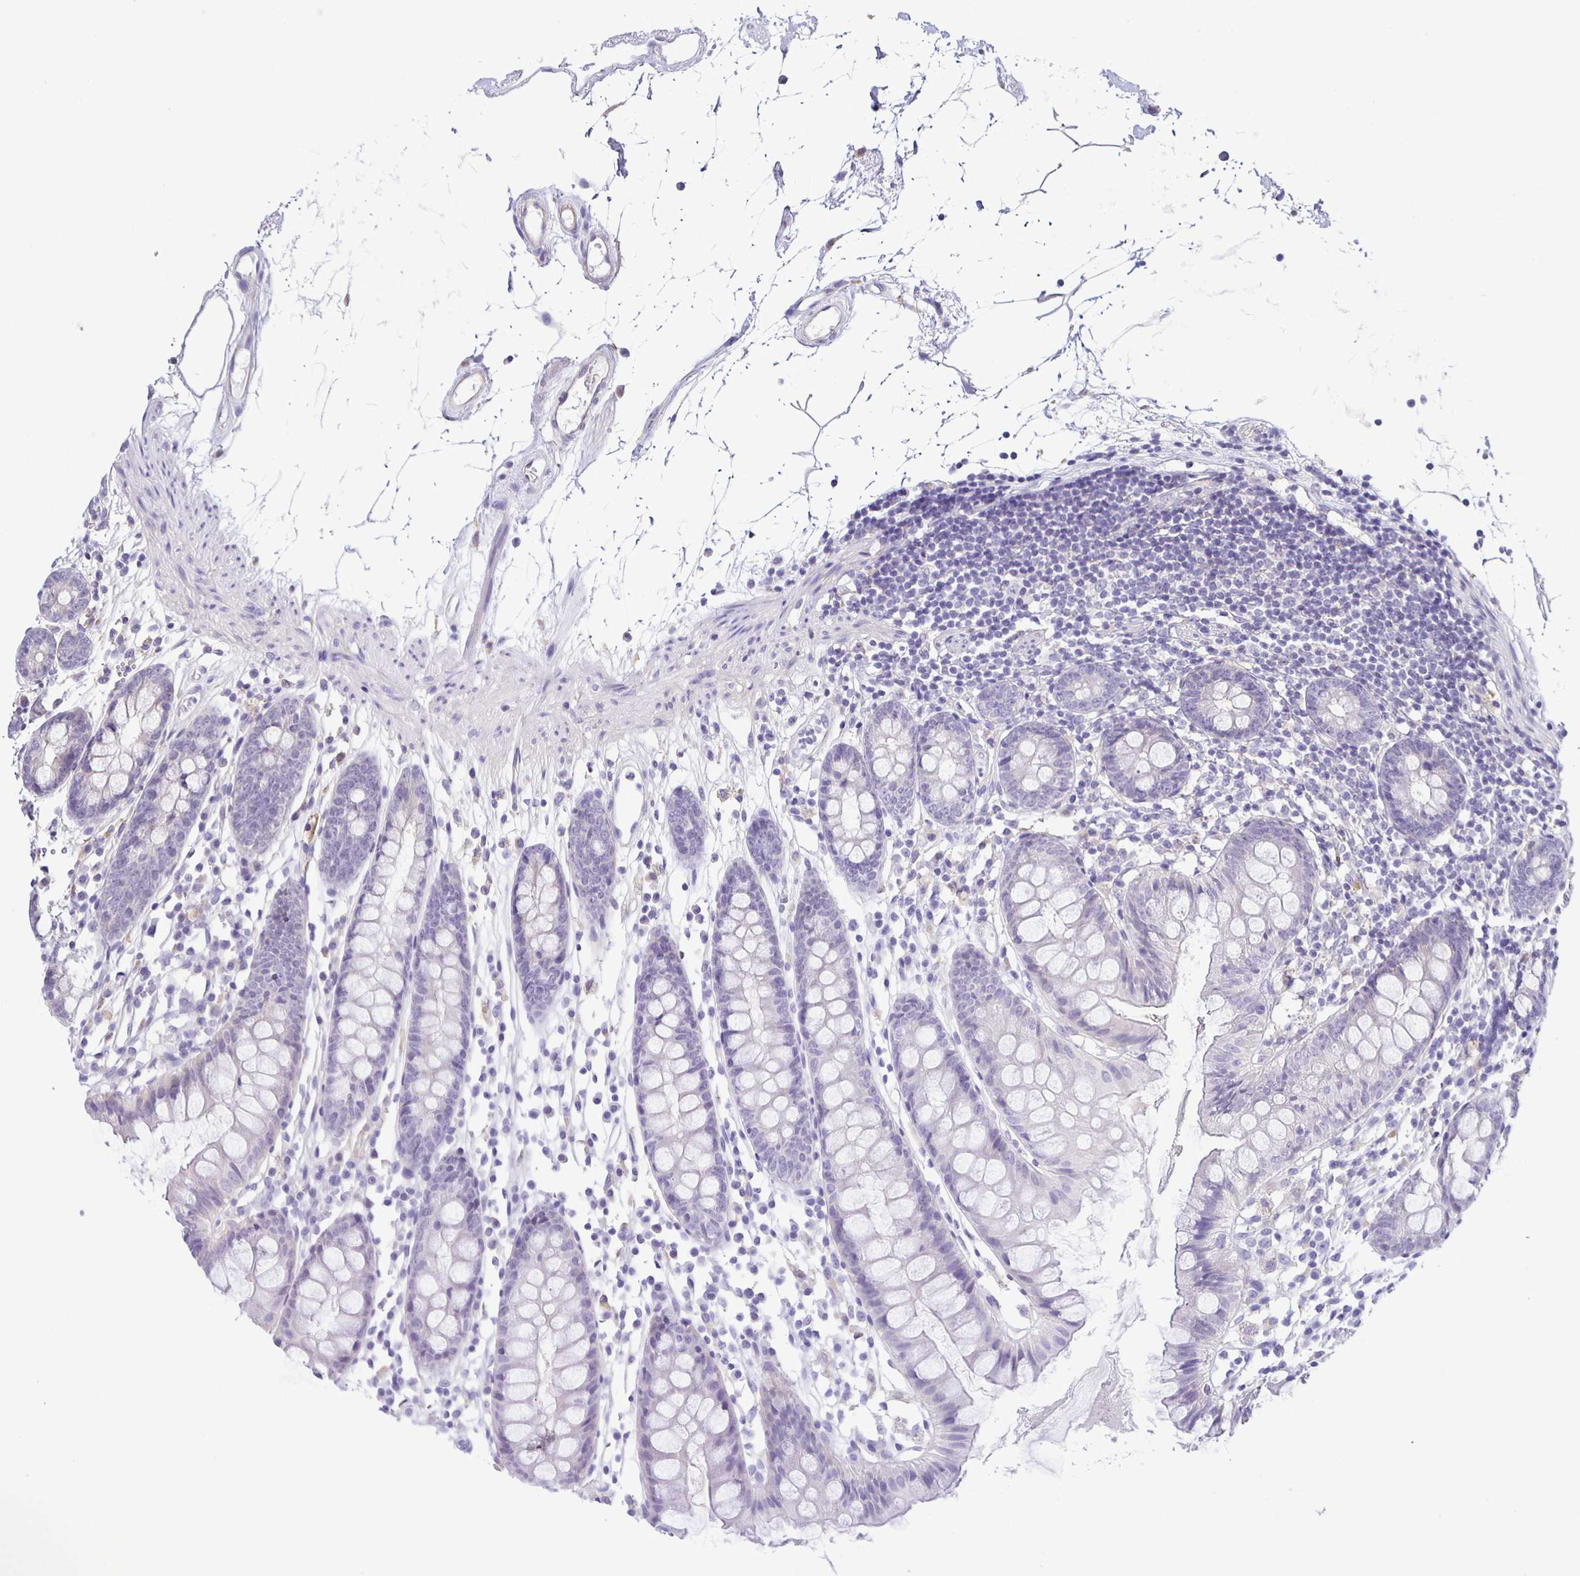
{"staining": {"intensity": "negative", "quantity": "none", "location": "none"}, "tissue": "colon", "cell_type": "Endothelial cells", "image_type": "normal", "snomed": [{"axis": "morphology", "description": "Normal tissue, NOS"}, {"axis": "topography", "description": "Colon"}], "caption": "Immunohistochemistry (IHC) photomicrograph of normal colon: human colon stained with DAB demonstrates no significant protein expression in endothelial cells. (DAB IHC visualized using brightfield microscopy, high magnification).", "gene": "BOLL", "patient": {"sex": "female", "age": 84}}